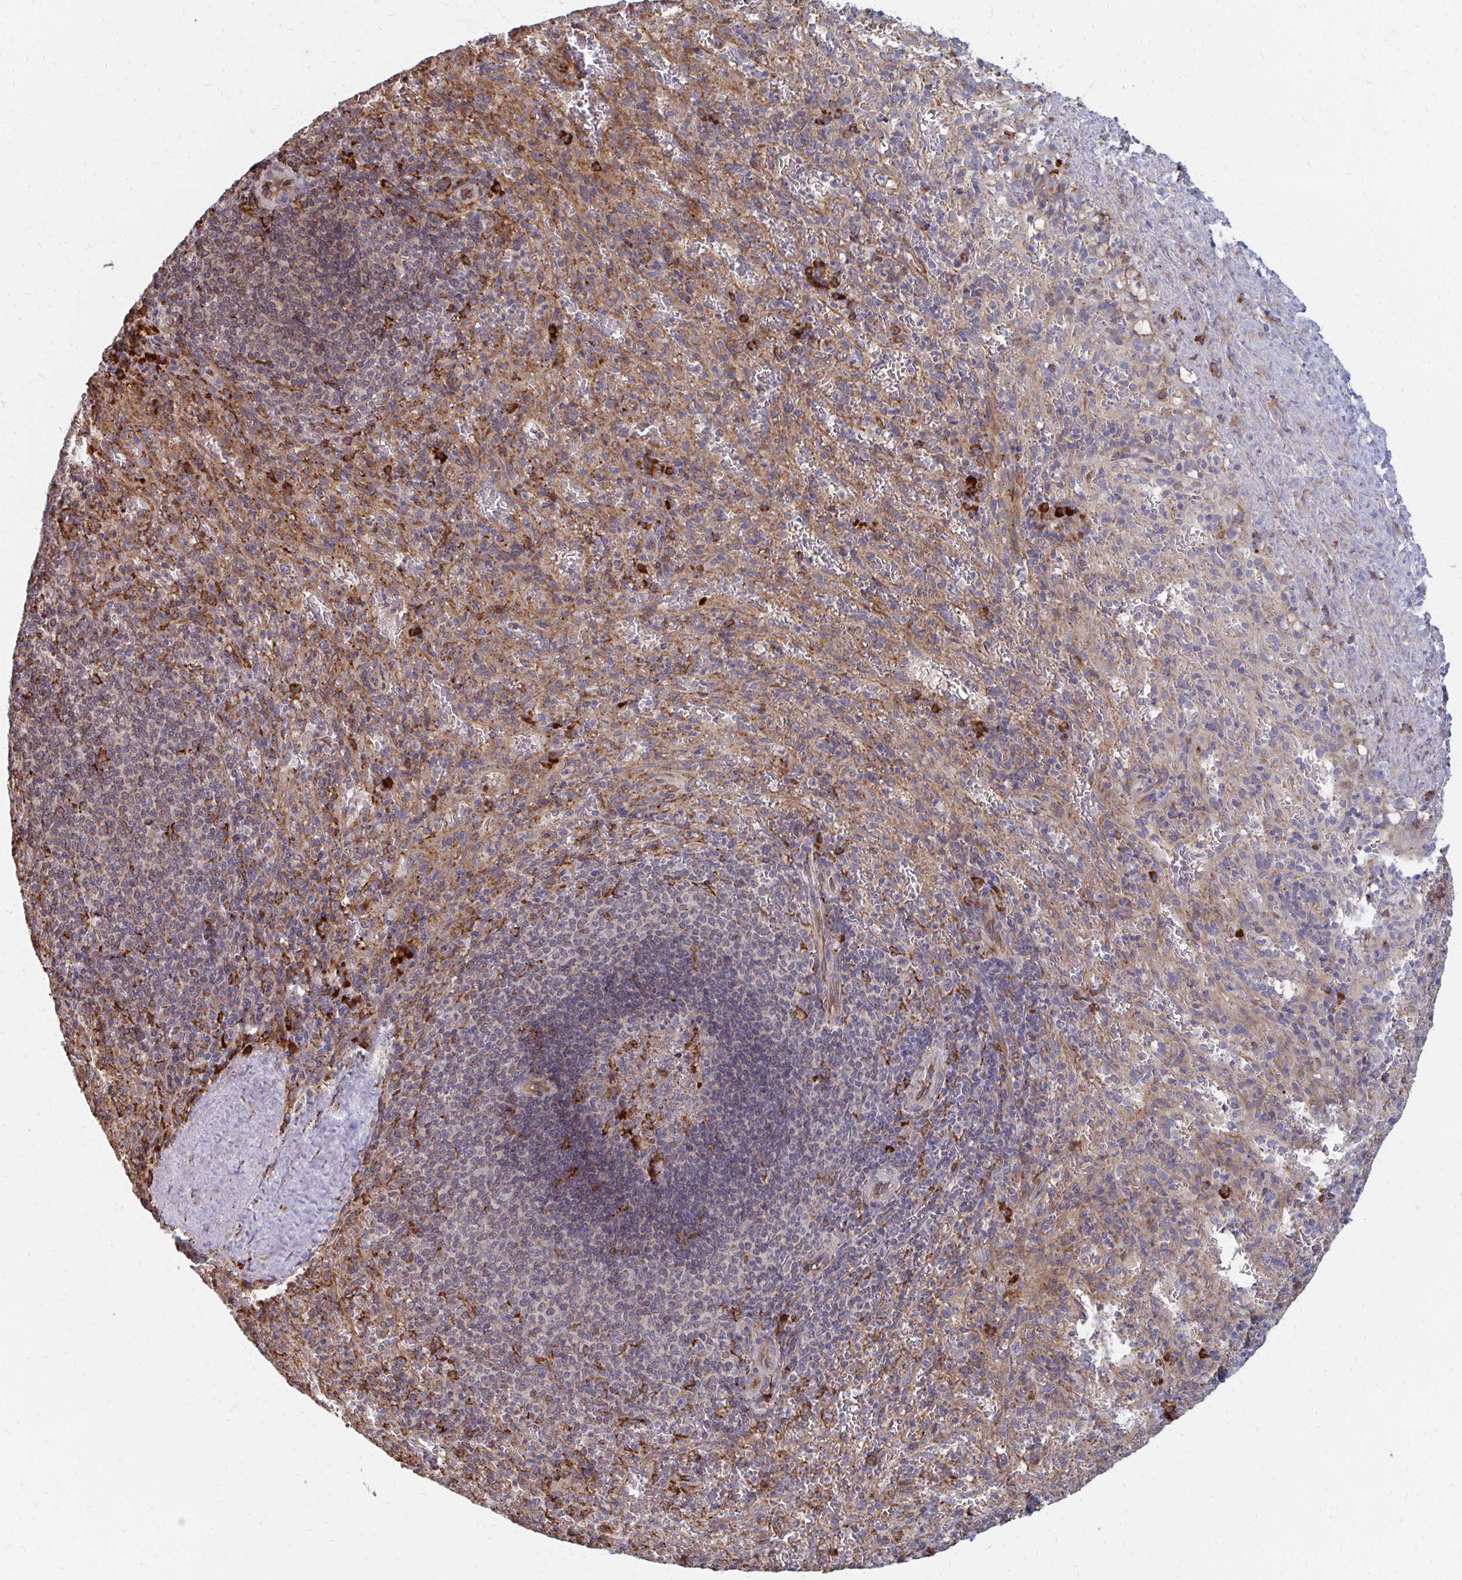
{"staining": {"intensity": "weak", "quantity": "<25%", "location": "cytoplasmic/membranous"}, "tissue": "spleen", "cell_type": "Cells in red pulp", "image_type": "normal", "snomed": [{"axis": "morphology", "description": "Normal tissue, NOS"}, {"axis": "topography", "description": "Spleen"}], "caption": "This is a photomicrograph of immunohistochemistry (IHC) staining of benign spleen, which shows no staining in cells in red pulp. Nuclei are stained in blue.", "gene": "PPP1R13L", "patient": {"sex": "male", "age": 57}}